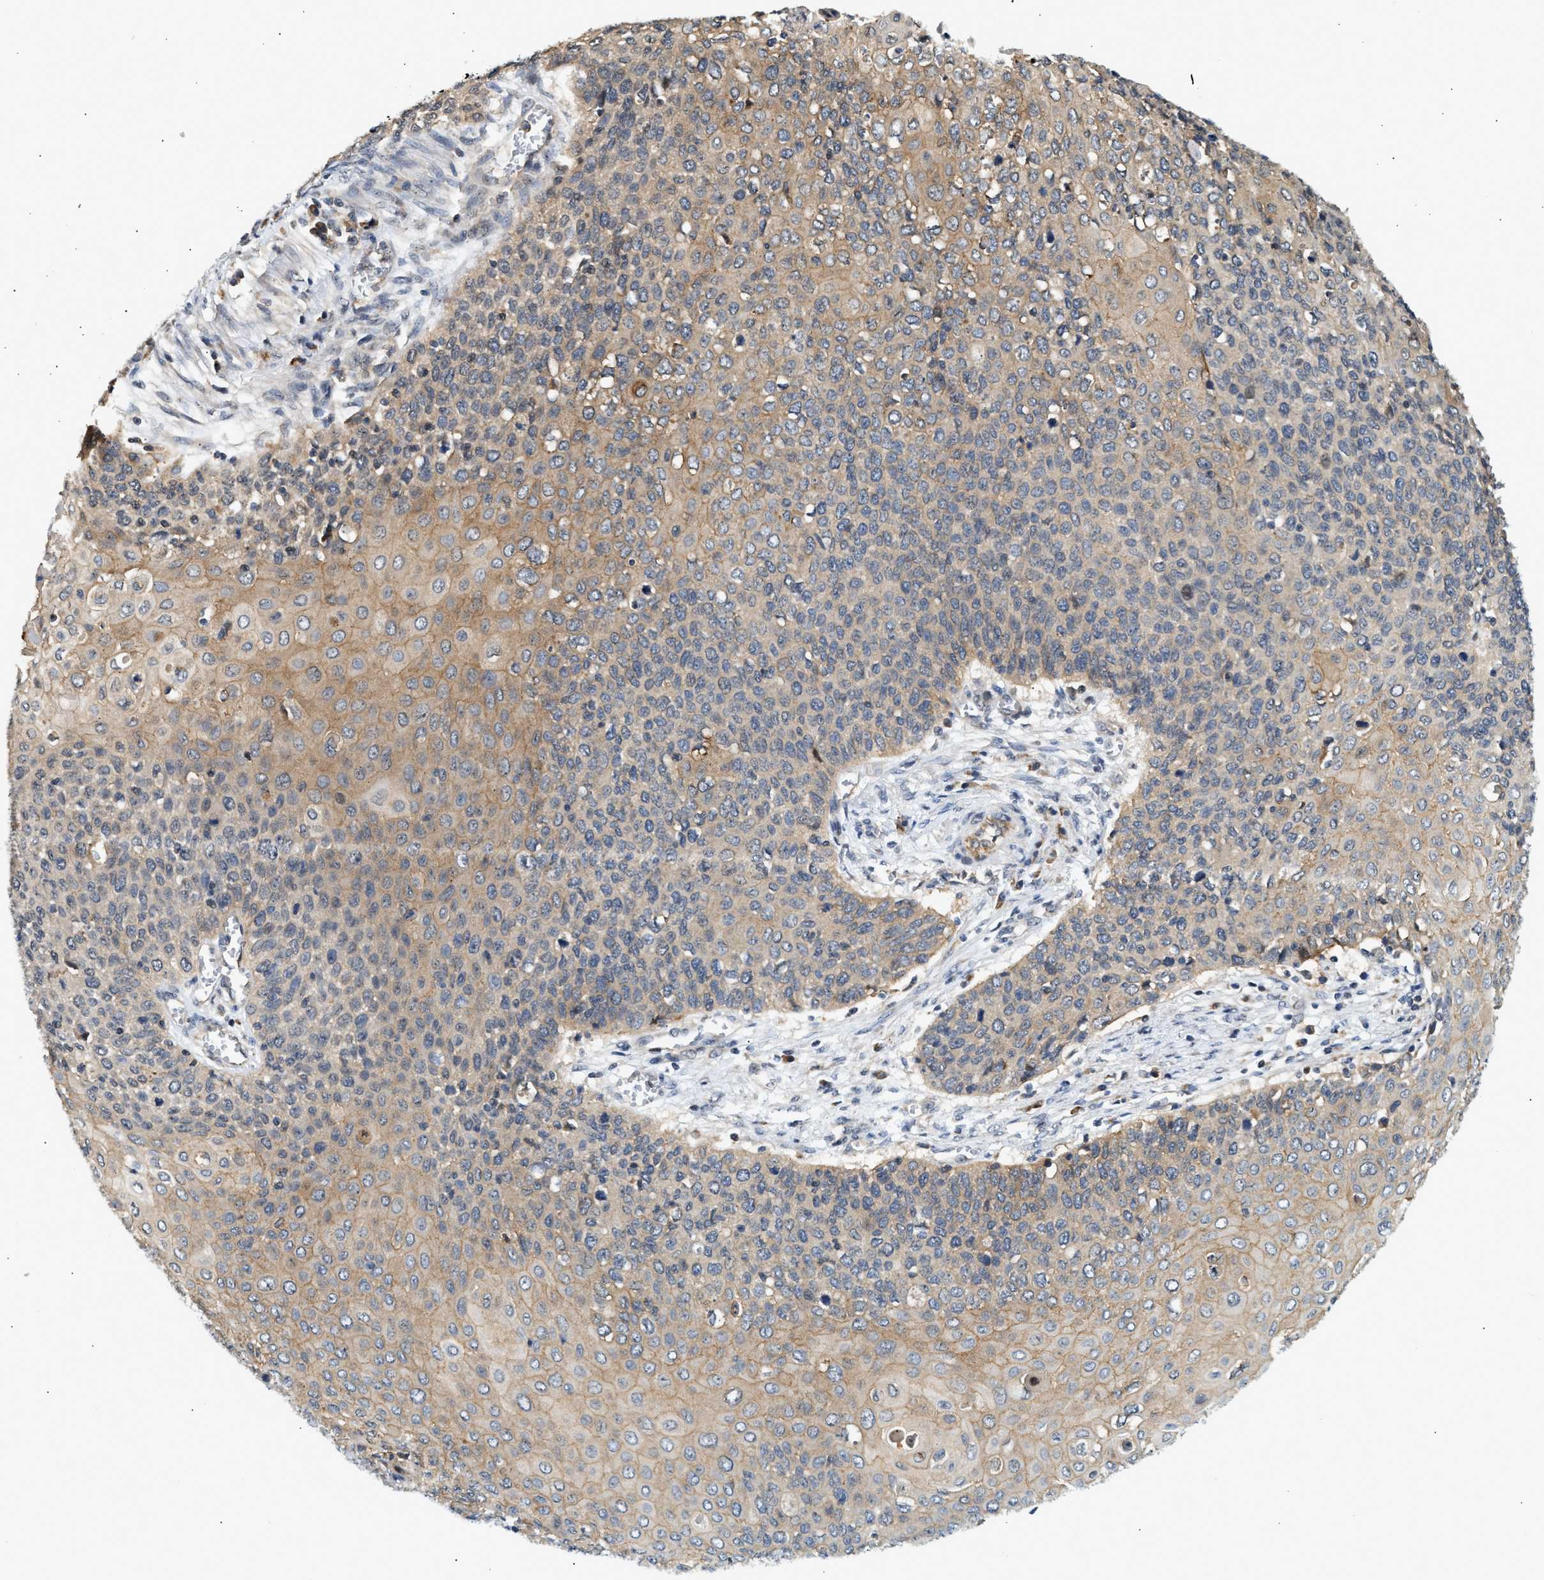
{"staining": {"intensity": "weak", "quantity": "25%-75%", "location": "cytoplasmic/membranous"}, "tissue": "cervical cancer", "cell_type": "Tumor cells", "image_type": "cancer", "snomed": [{"axis": "morphology", "description": "Squamous cell carcinoma, NOS"}, {"axis": "topography", "description": "Cervix"}], "caption": "Squamous cell carcinoma (cervical) tissue shows weak cytoplasmic/membranous staining in approximately 25%-75% of tumor cells, visualized by immunohistochemistry.", "gene": "DUSP14", "patient": {"sex": "female", "age": 39}}